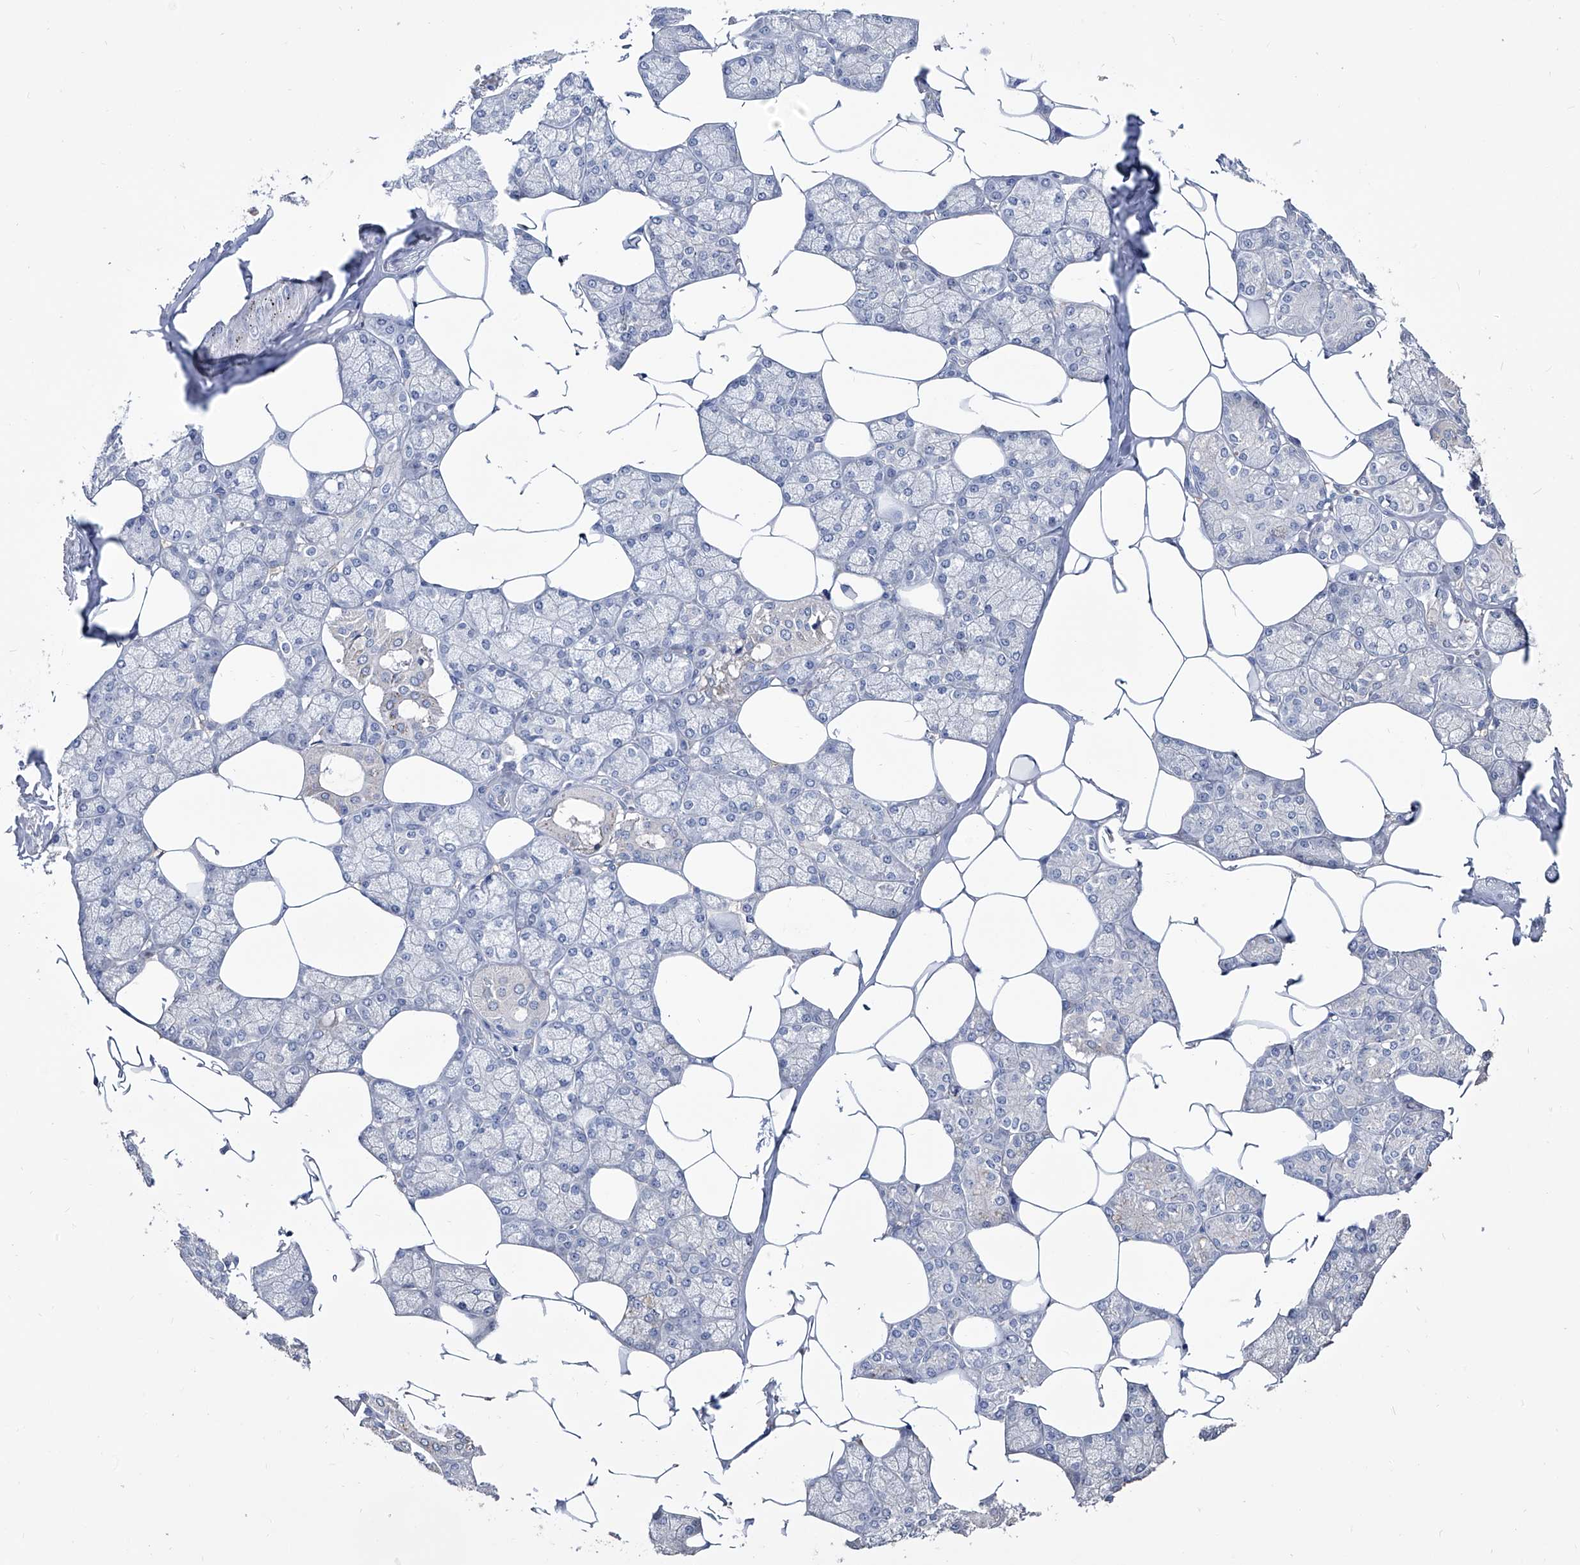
{"staining": {"intensity": "negative", "quantity": "none", "location": "none"}, "tissue": "salivary gland", "cell_type": "Glandular cells", "image_type": "normal", "snomed": [{"axis": "morphology", "description": "Normal tissue, NOS"}, {"axis": "topography", "description": "Salivary gland"}], "caption": "Immunohistochemistry micrograph of normal salivary gland: human salivary gland stained with DAB reveals no significant protein expression in glandular cells.", "gene": "KLHL17", "patient": {"sex": "male", "age": 62}}